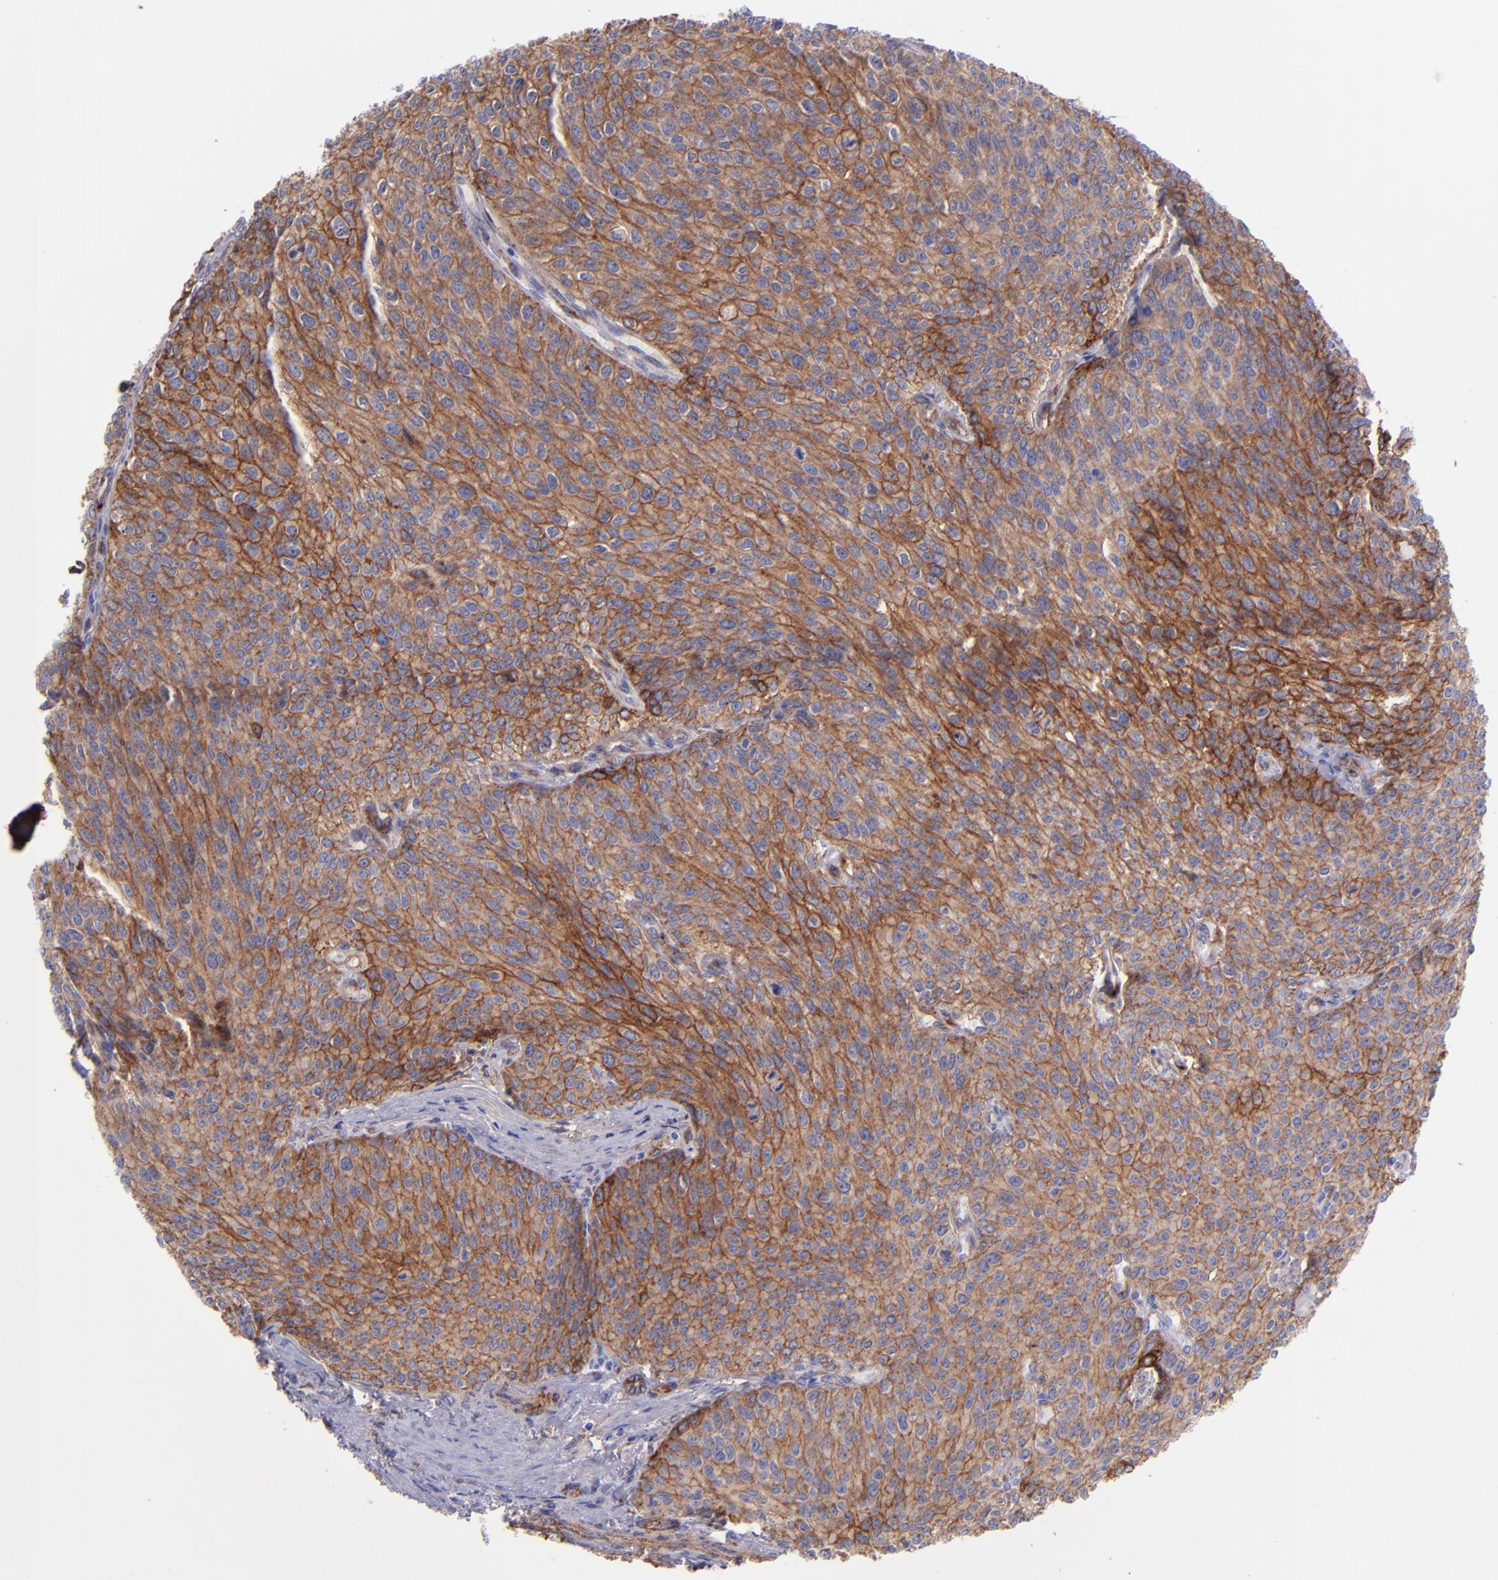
{"staining": {"intensity": "moderate", "quantity": ">75%", "location": "cytoplasmic/membranous"}, "tissue": "urothelial cancer", "cell_type": "Tumor cells", "image_type": "cancer", "snomed": [{"axis": "morphology", "description": "Urothelial carcinoma, Low grade"}, {"axis": "topography", "description": "Urinary bladder"}], "caption": "Approximately >75% of tumor cells in low-grade urothelial carcinoma show moderate cytoplasmic/membranous protein positivity as visualized by brown immunohistochemical staining.", "gene": "ITGAV", "patient": {"sex": "female", "age": 73}}